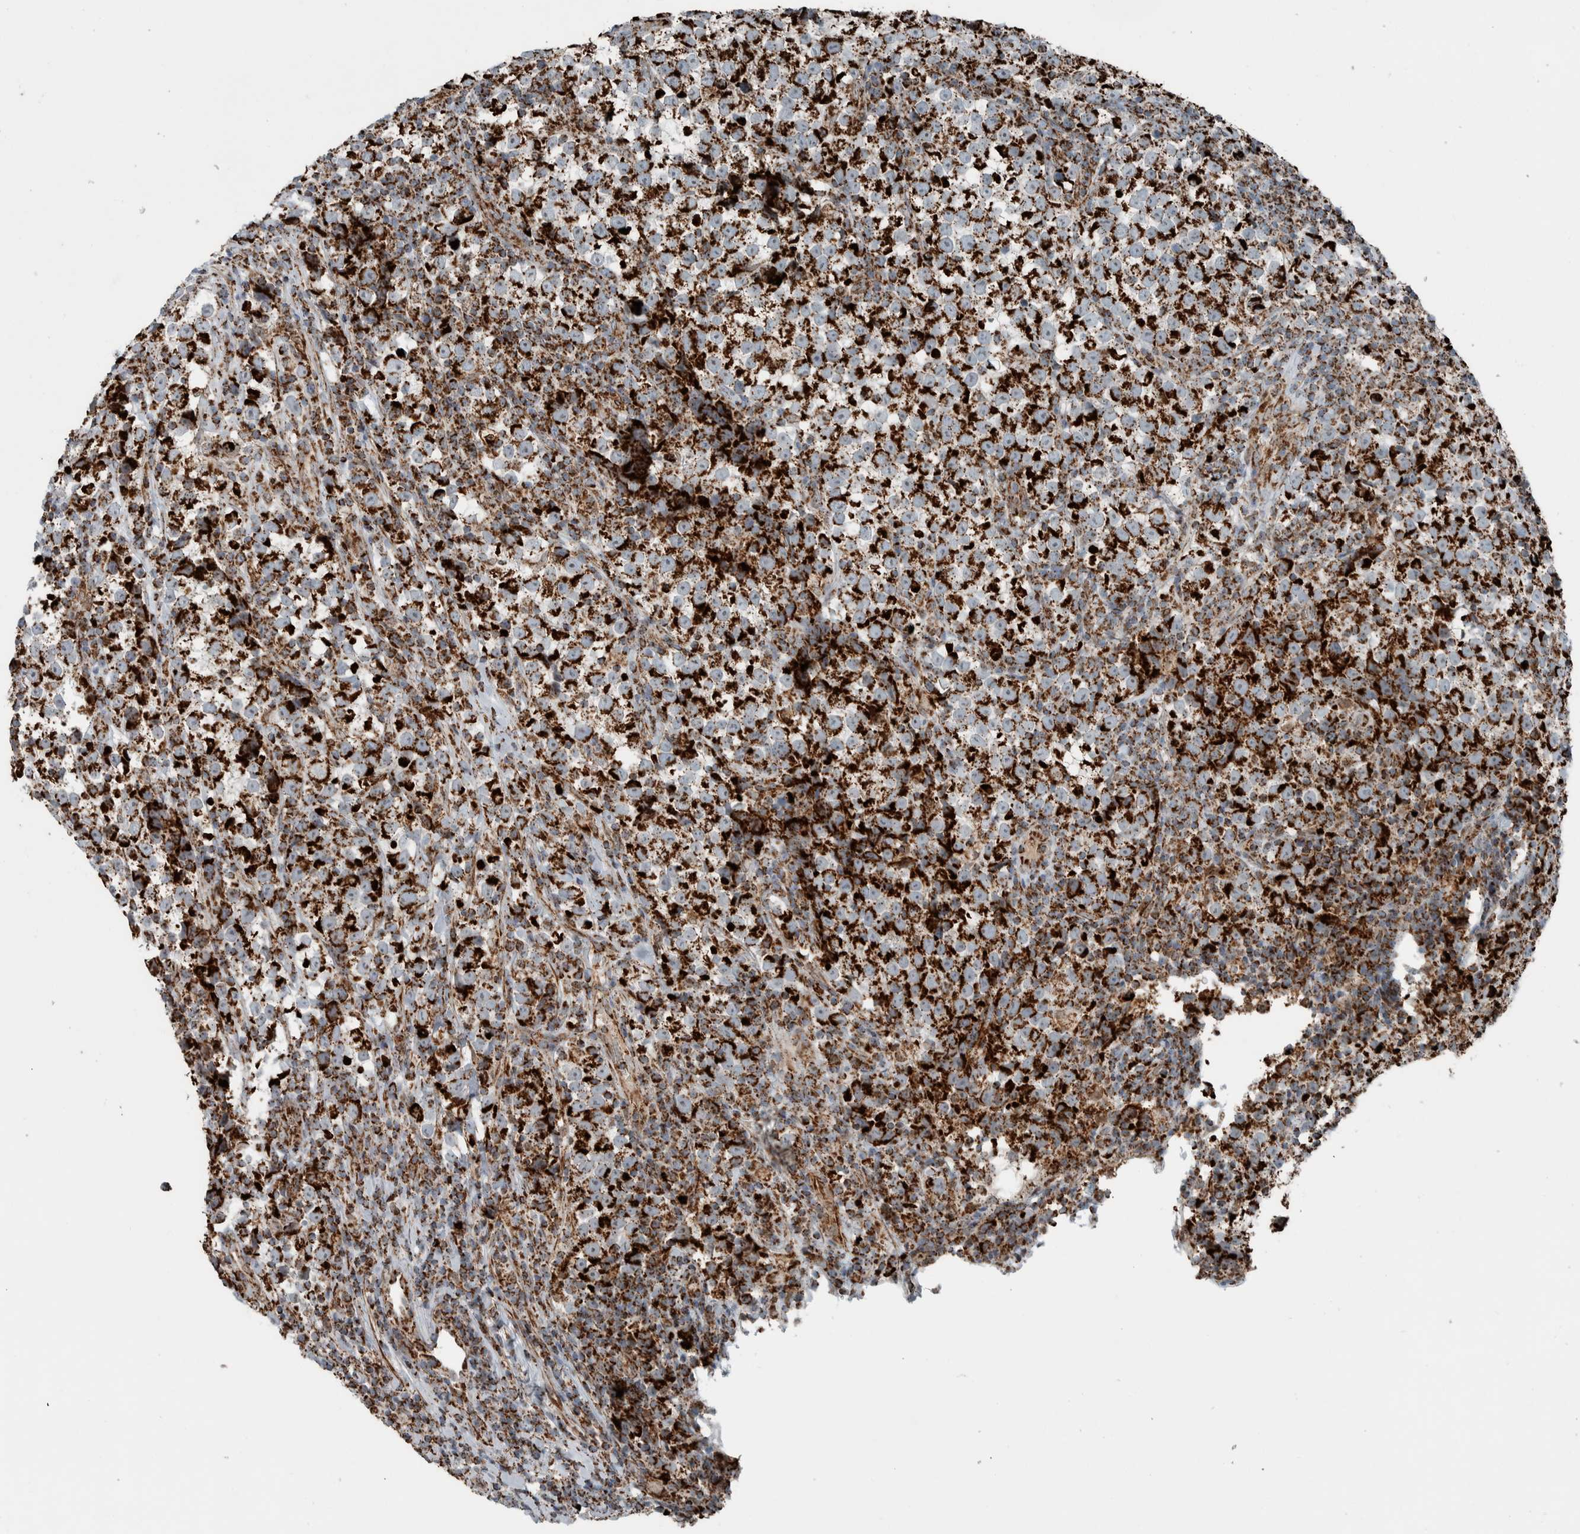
{"staining": {"intensity": "strong", "quantity": ">75%", "location": "cytoplasmic/membranous"}, "tissue": "testis cancer", "cell_type": "Tumor cells", "image_type": "cancer", "snomed": [{"axis": "morphology", "description": "Normal tissue, NOS"}, {"axis": "morphology", "description": "Seminoma, NOS"}, {"axis": "topography", "description": "Testis"}], "caption": "Immunohistochemical staining of testis cancer (seminoma) displays high levels of strong cytoplasmic/membranous protein positivity in approximately >75% of tumor cells.", "gene": "CNTROB", "patient": {"sex": "male", "age": 43}}